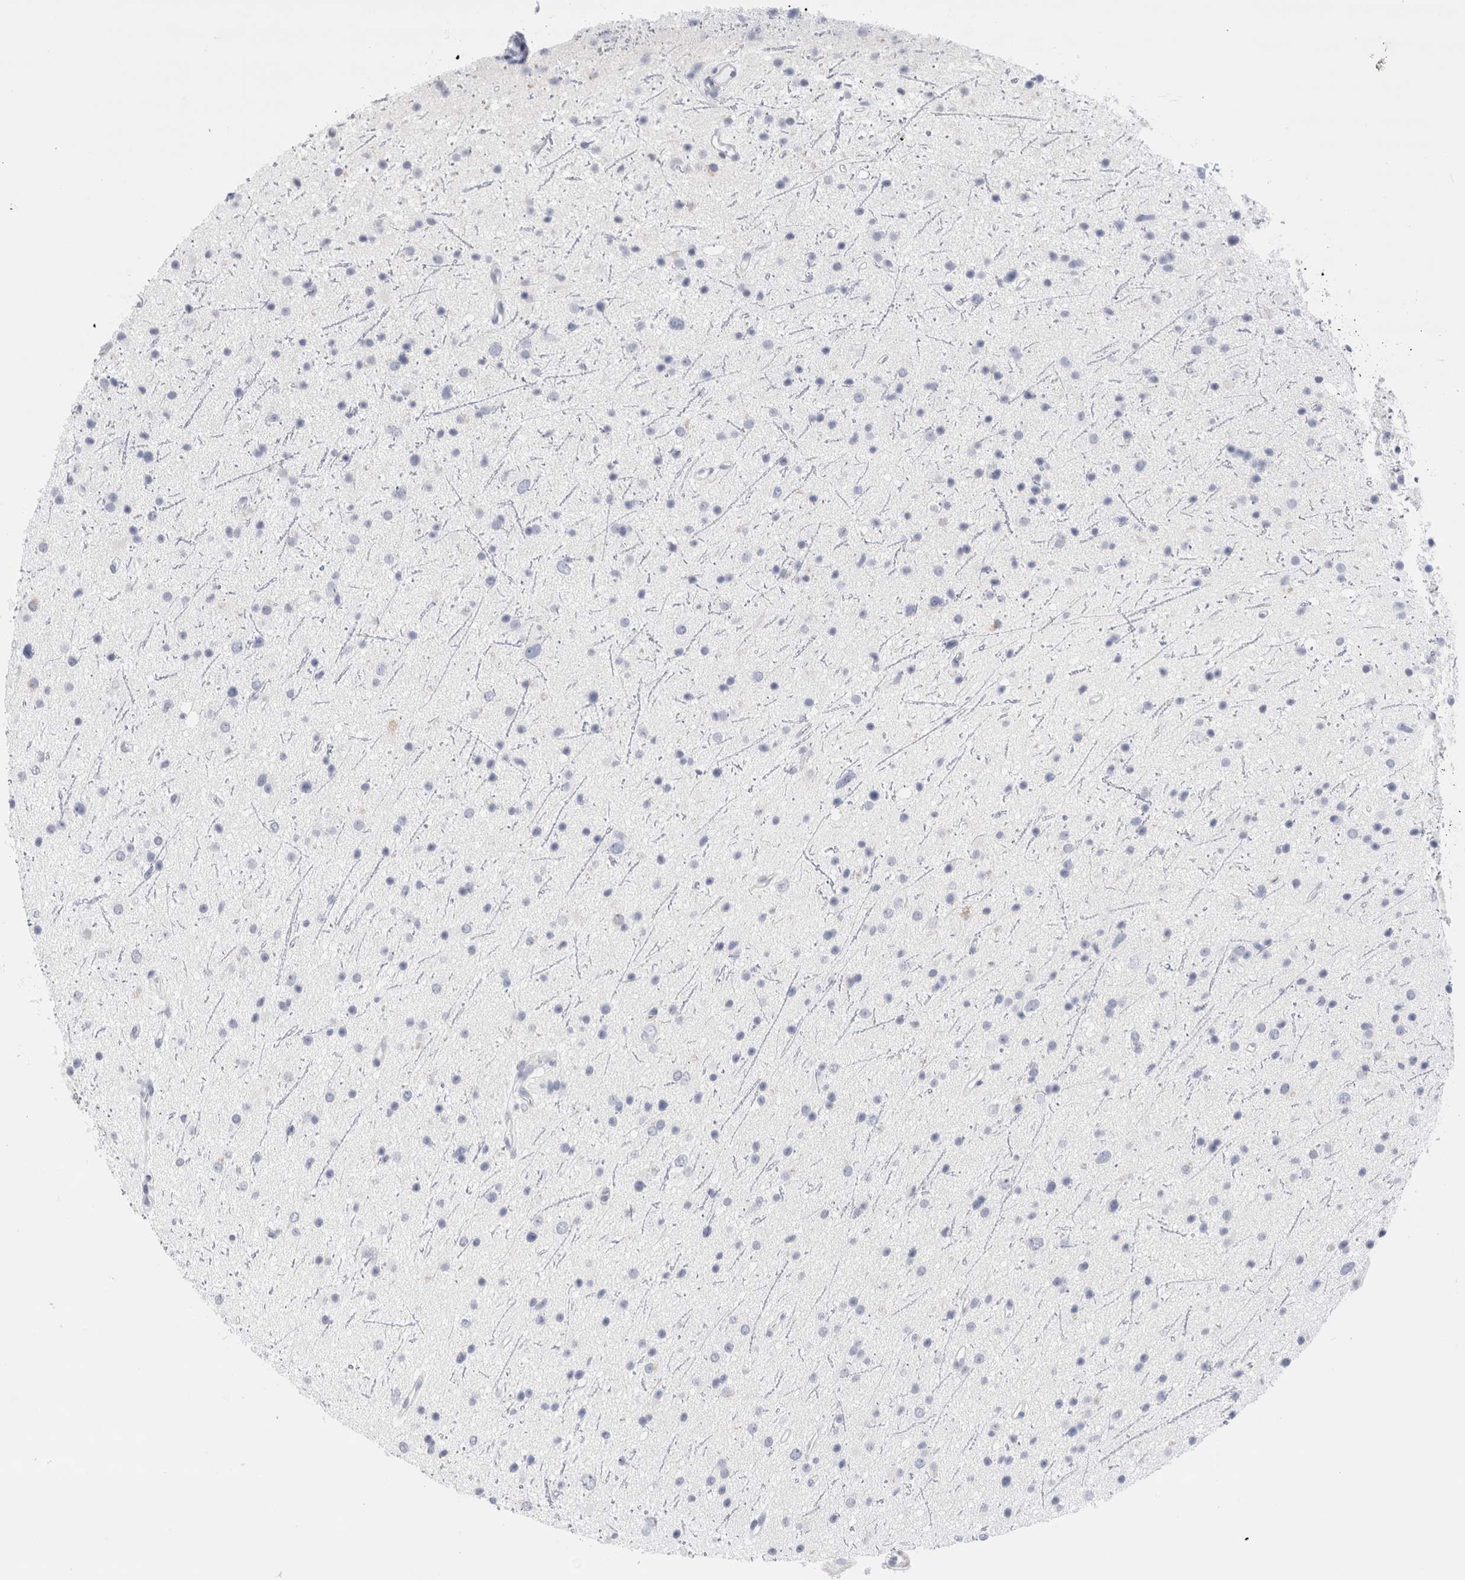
{"staining": {"intensity": "negative", "quantity": "none", "location": "none"}, "tissue": "glioma", "cell_type": "Tumor cells", "image_type": "cancer", "snomed": [{"axis": "morphology", "description": "Glioma, malignant, Low grade"}, {"axis": "topography", "description": "Cerebral cortex"}], "caption": "High power microscopy micrograph of an IHC micrograph of glioma, revealing no significant positivity in tumor cells. (DAB (3,3'-diaminobenzidine) IHC visualized using brightfield microscopy, high magnification).", "gene": "ECHDC2", "patient": {"sex": "female", "age": 39}}